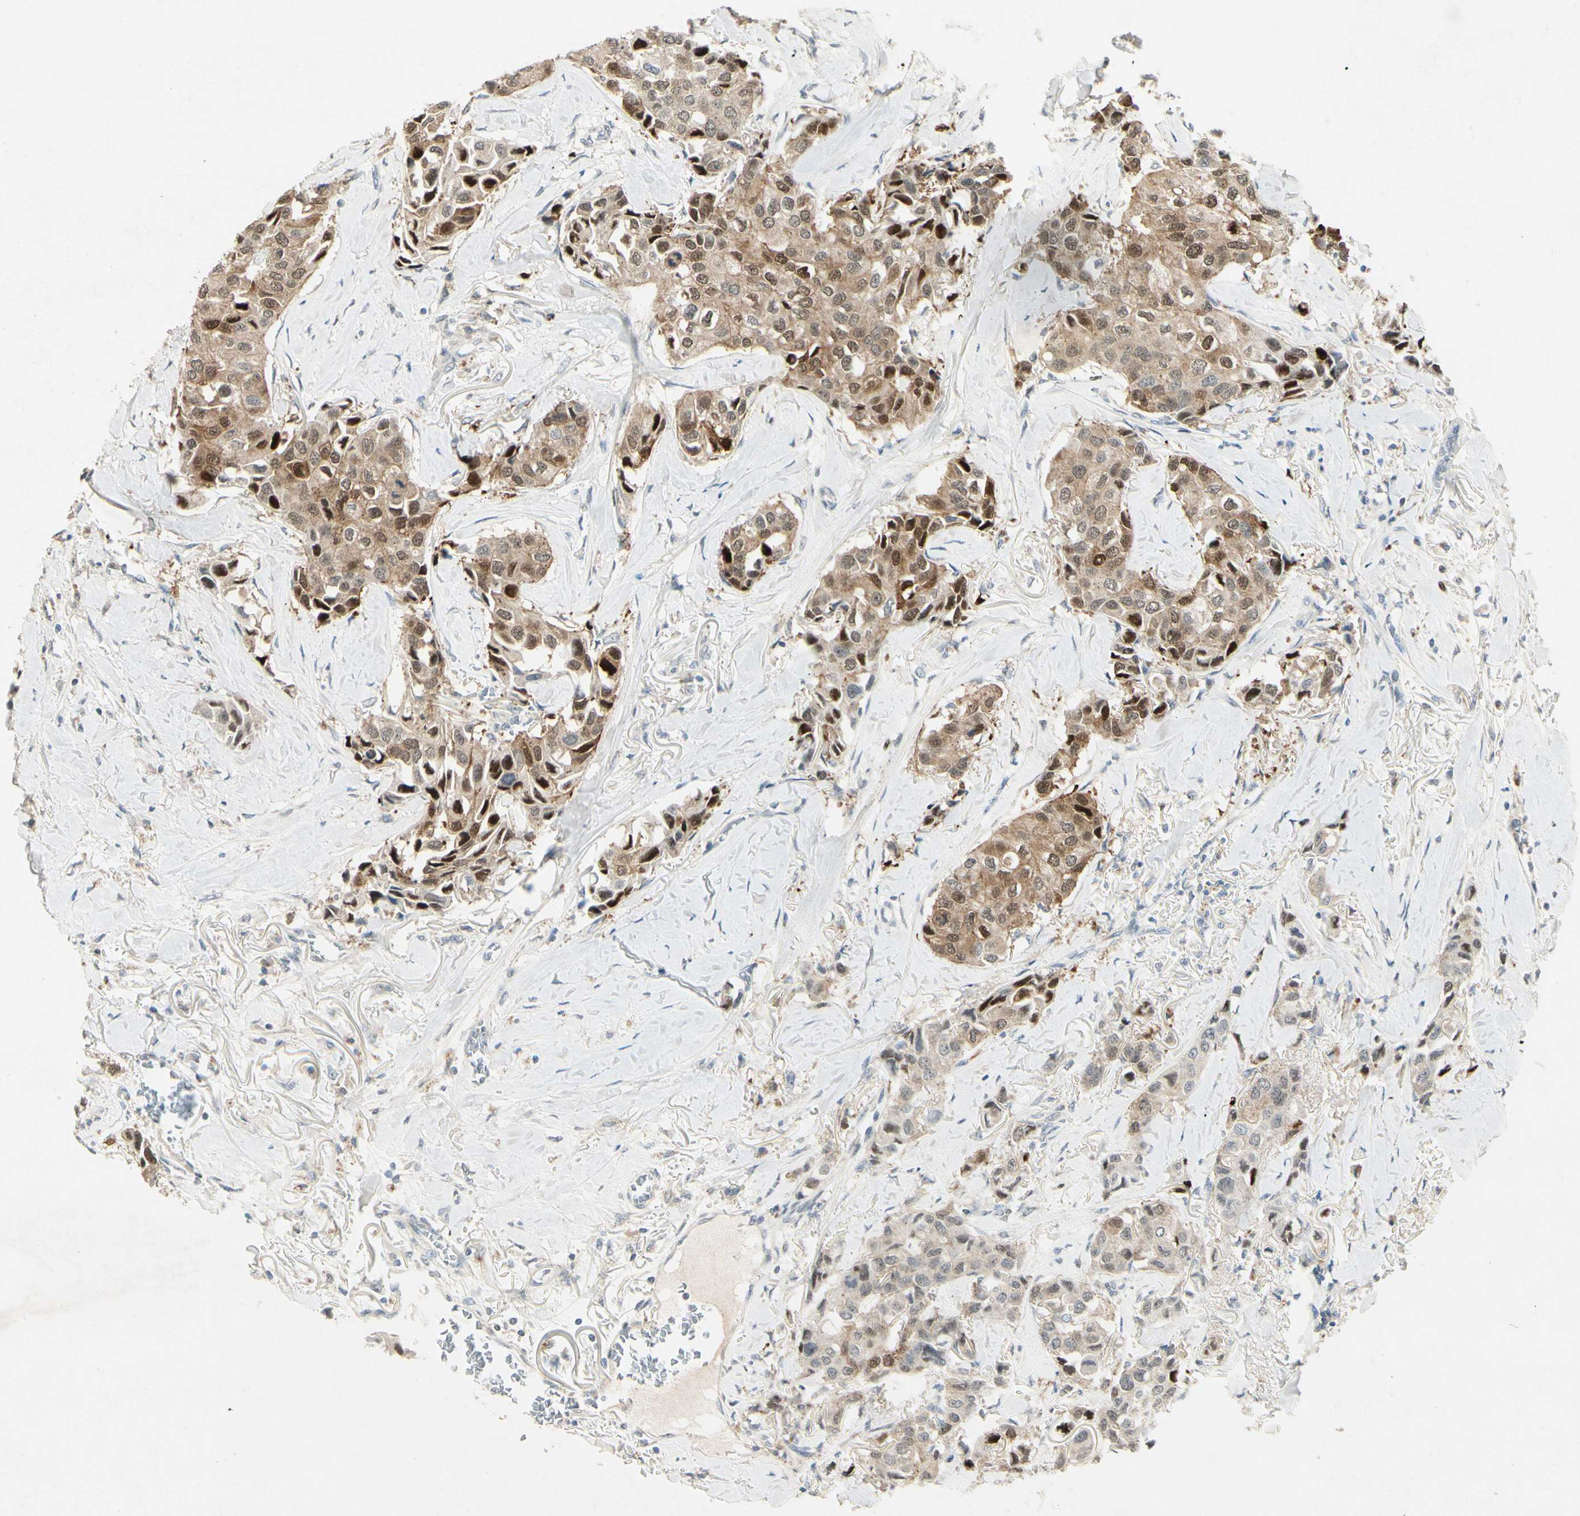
{"staining": {"intensity": "strong", "quantity": "25%-75%", "location": "cytoplasmic/membranous,nuclear"}, "tissue": "breast cancer", "cell_type": "Tumor cells", "image_type": "cancer", "snomed": [{"axis": "morphology", "description": "Duct carcinoma"}, {"axis": "topography", "description": "Breast"}], "caption": "Immunohistochemistry (IHC) (DAB) staining of human breast invasive ductal carcinoma shows strong cytoplasmic/membranous and nuclear protein positivity in approximately 25%-75% of tumor cells.", "gene": "HSPA1B", "patient": {"sex": "female", "age": 80}}